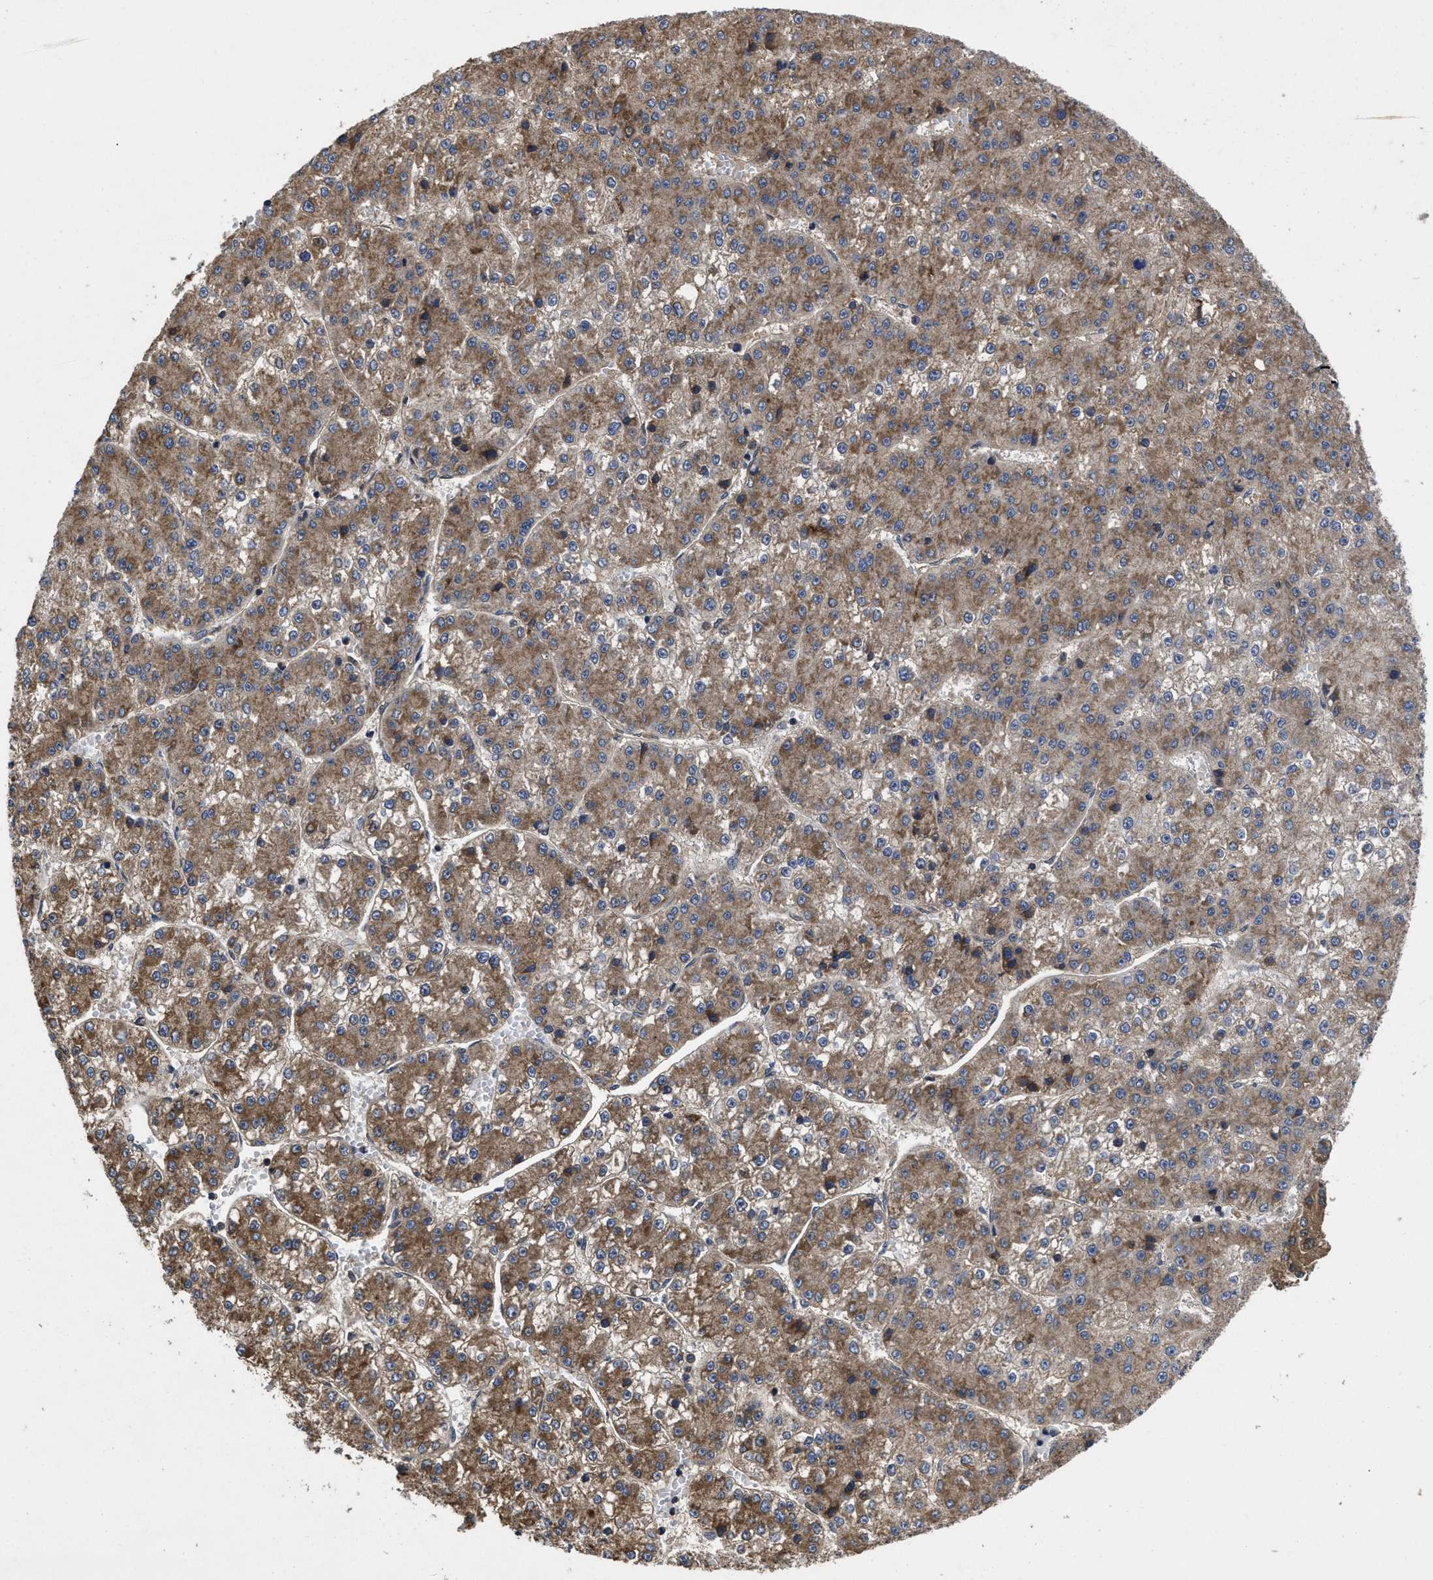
{"staining": {"intensity": "moderate", "quantity": ">75%", "location": "cytoplasmic/membranous"}, "tissue": "liver cancer", "cell_type": "Tumor cells", "image_type": "cancer", "snomed": [{"axis": "morphology", "description": "Carcinoma, Hepatocellular, NOS"}, {"axis": "topography", "description": "Liver"}], "caption": "The immunohistochemical stain labels moderate cytoplasmic/membranous positivity in tumor cells of liver cancer (hepatocellular carcinoma) tissue.", "gene": "LRRC3", "patient": {"sex": "female", "age": 73}}